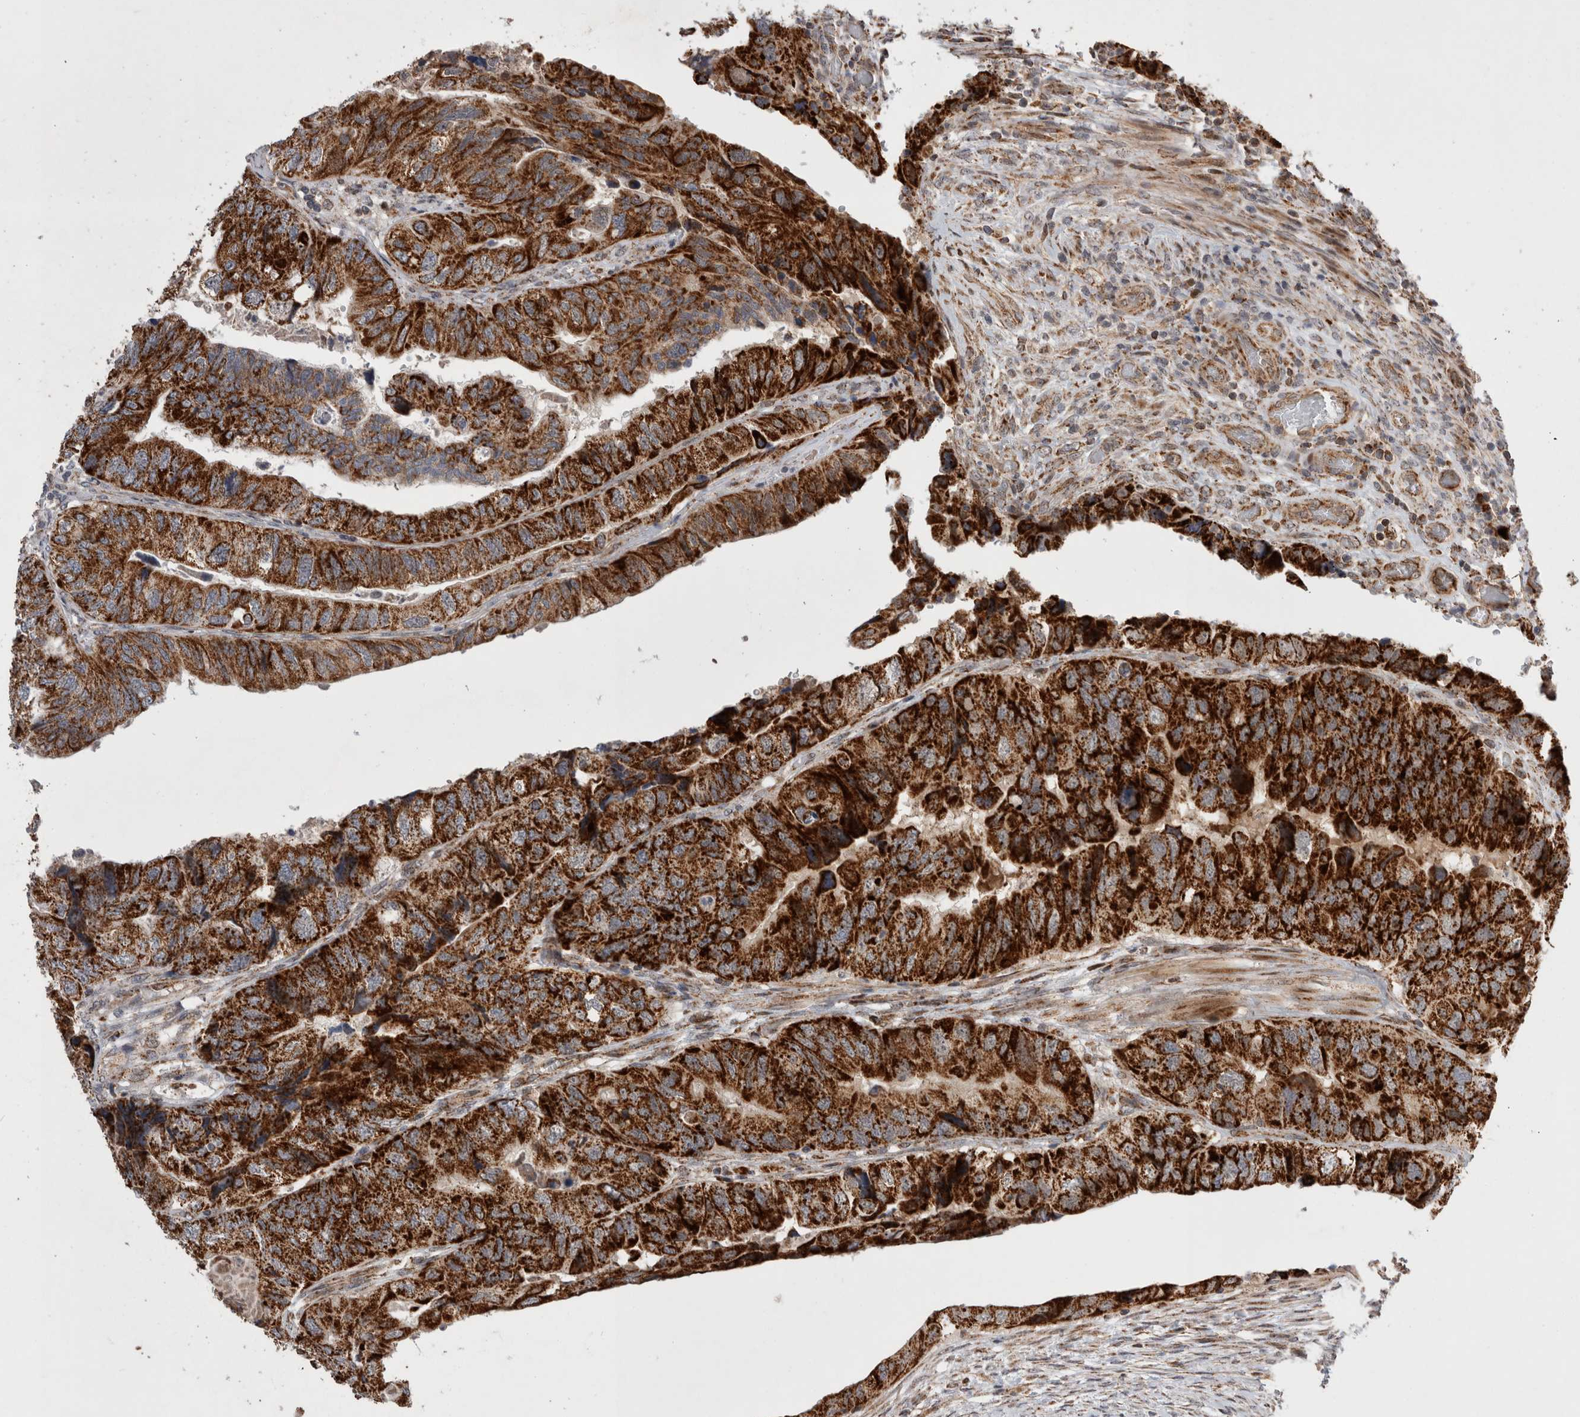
{"staining": {"intensity": "strong", "quantity": ">75%", "location": "cytoplasmic/membranous"}, "tissue": "colorectal cancer", "cell_type": "Tumor cells", "image_type": "cancer", "snomed": [{"axis": "morphology", "description": "Adenocarcinoma, NOS"}, {"axis": "topography", "description": "Rectum"}], "caption": "This micrograph exhibits colorectal cancer (adenocarcinoma) stained with IHC to label a protein in brown. The cytoplasmic/membranous of tumor cells show strong positivity for the protein. Nuclei are counter-stained blue.", "gene": "MRPL37", "patient": {"sex": "male", "age": 63}}